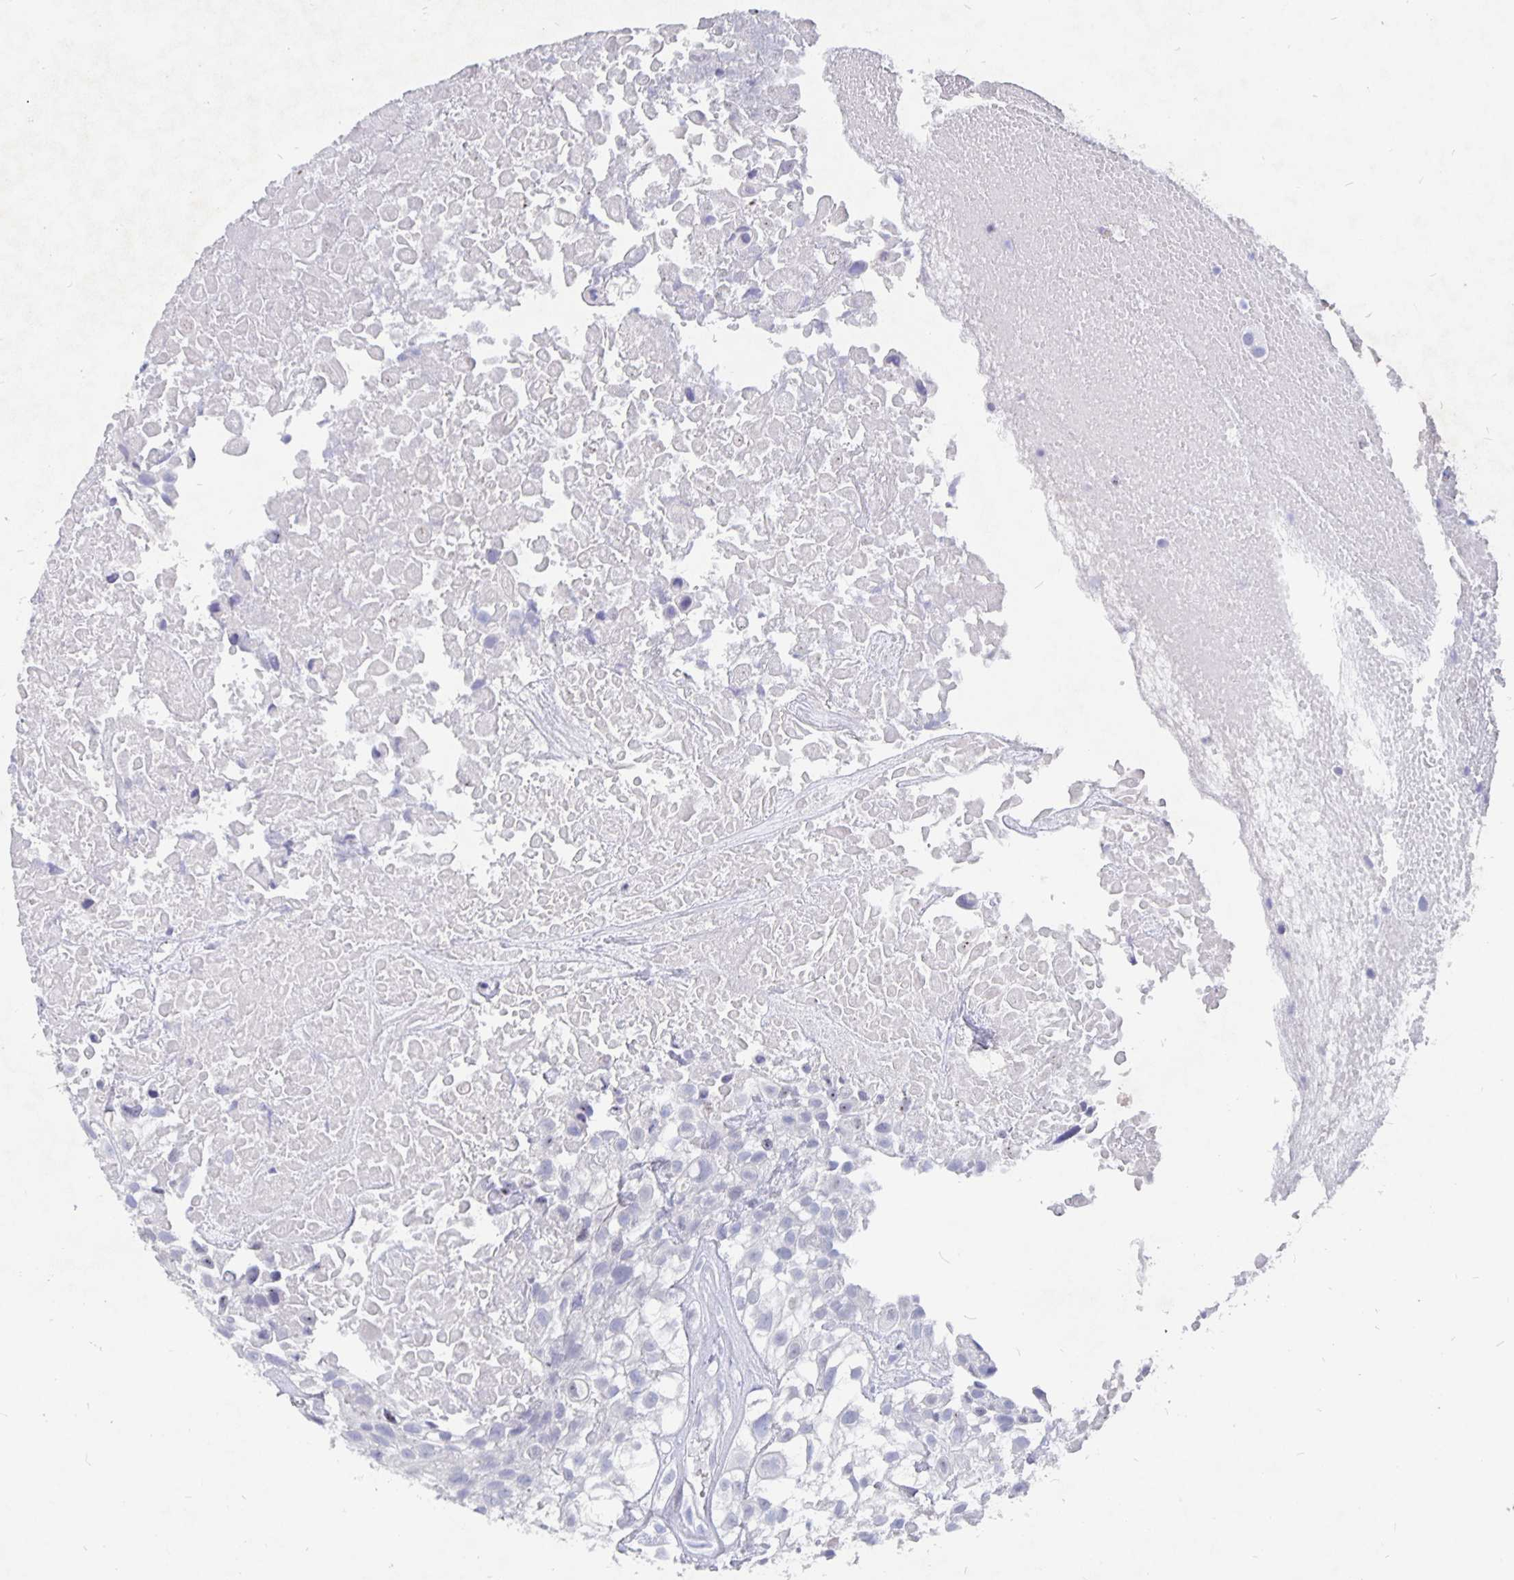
{"staining": {"intensity": "negative", "quantity": "none", "location": "none"}, "tissue": "urothelial cancer", "cell_type": "Tumor cells", "image_type": "cancer", "snomed": [{"axis": "morphology", "description": "Urothelial carcinoma, High grade"}, {"axis": "topography", "description": "Urinary bladder"}], "caption": "High power microscopy photomicrograph of an immunohistochemistry (IHC) micrograph of urothelial cancer, revealing no significant positivity in tumor cells.", "gene": "SMOC1", "patient": {"sex": "male", "age": 56}}